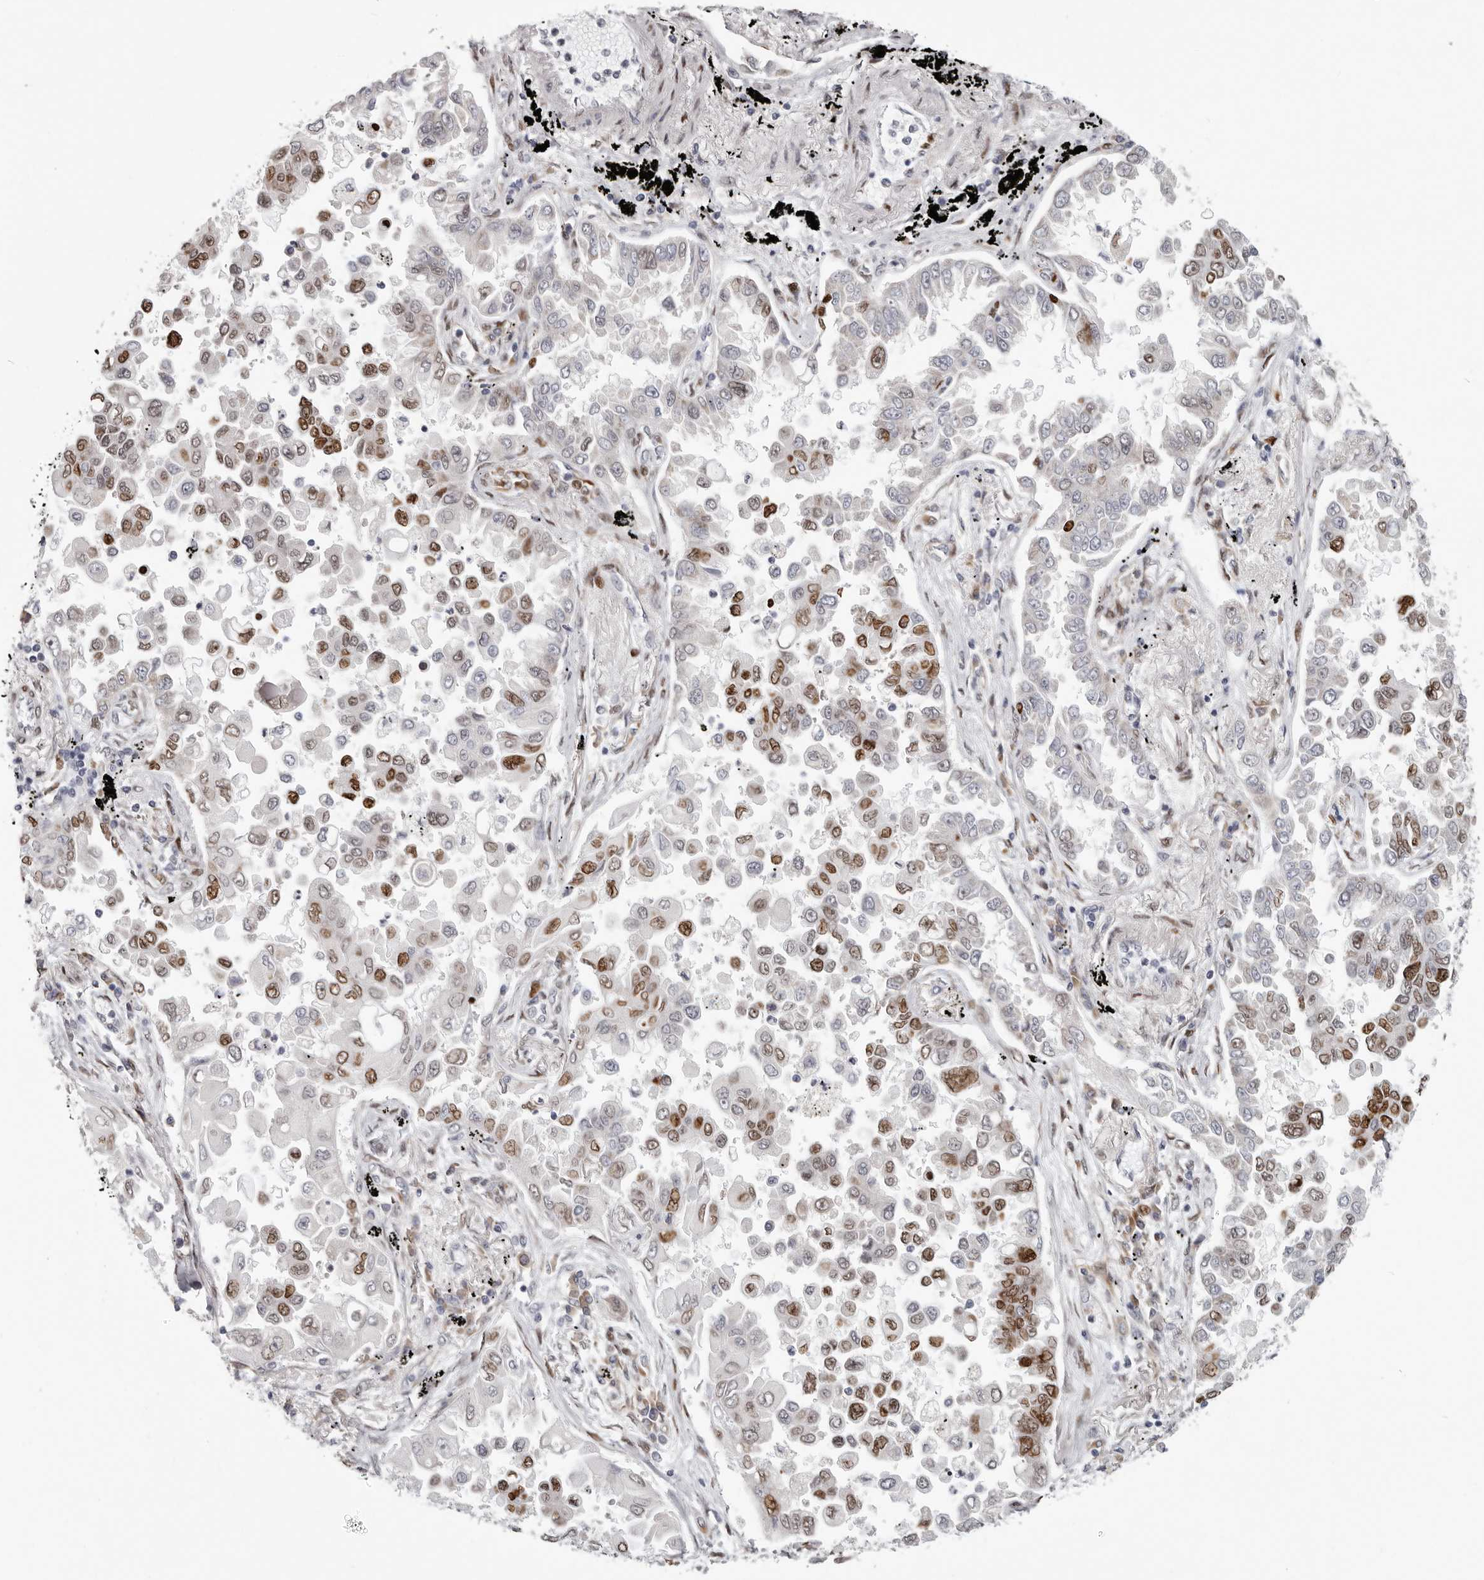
{"staining": {"intensity": "moderate", "quantity": "25%-75%", "location": "nuclear"}, "tissue": "lung cancer", "cell_type": "Tumor cells", "image_type": "cancer", "snomed": [{"axis": "morphology", "description": "Adenocarcinoma, NOS"}, {"axis": "topography", "description": "Lung"}], "caption": "Approximately 25%-75% of tumor cells in lung cancer (adenocarcinoma) reveal moderate nuclear protein staining as visualized by brown immunohistochemical staining.", "gene": "SRP19", "patient": {"sex": "female", "age": 67}}